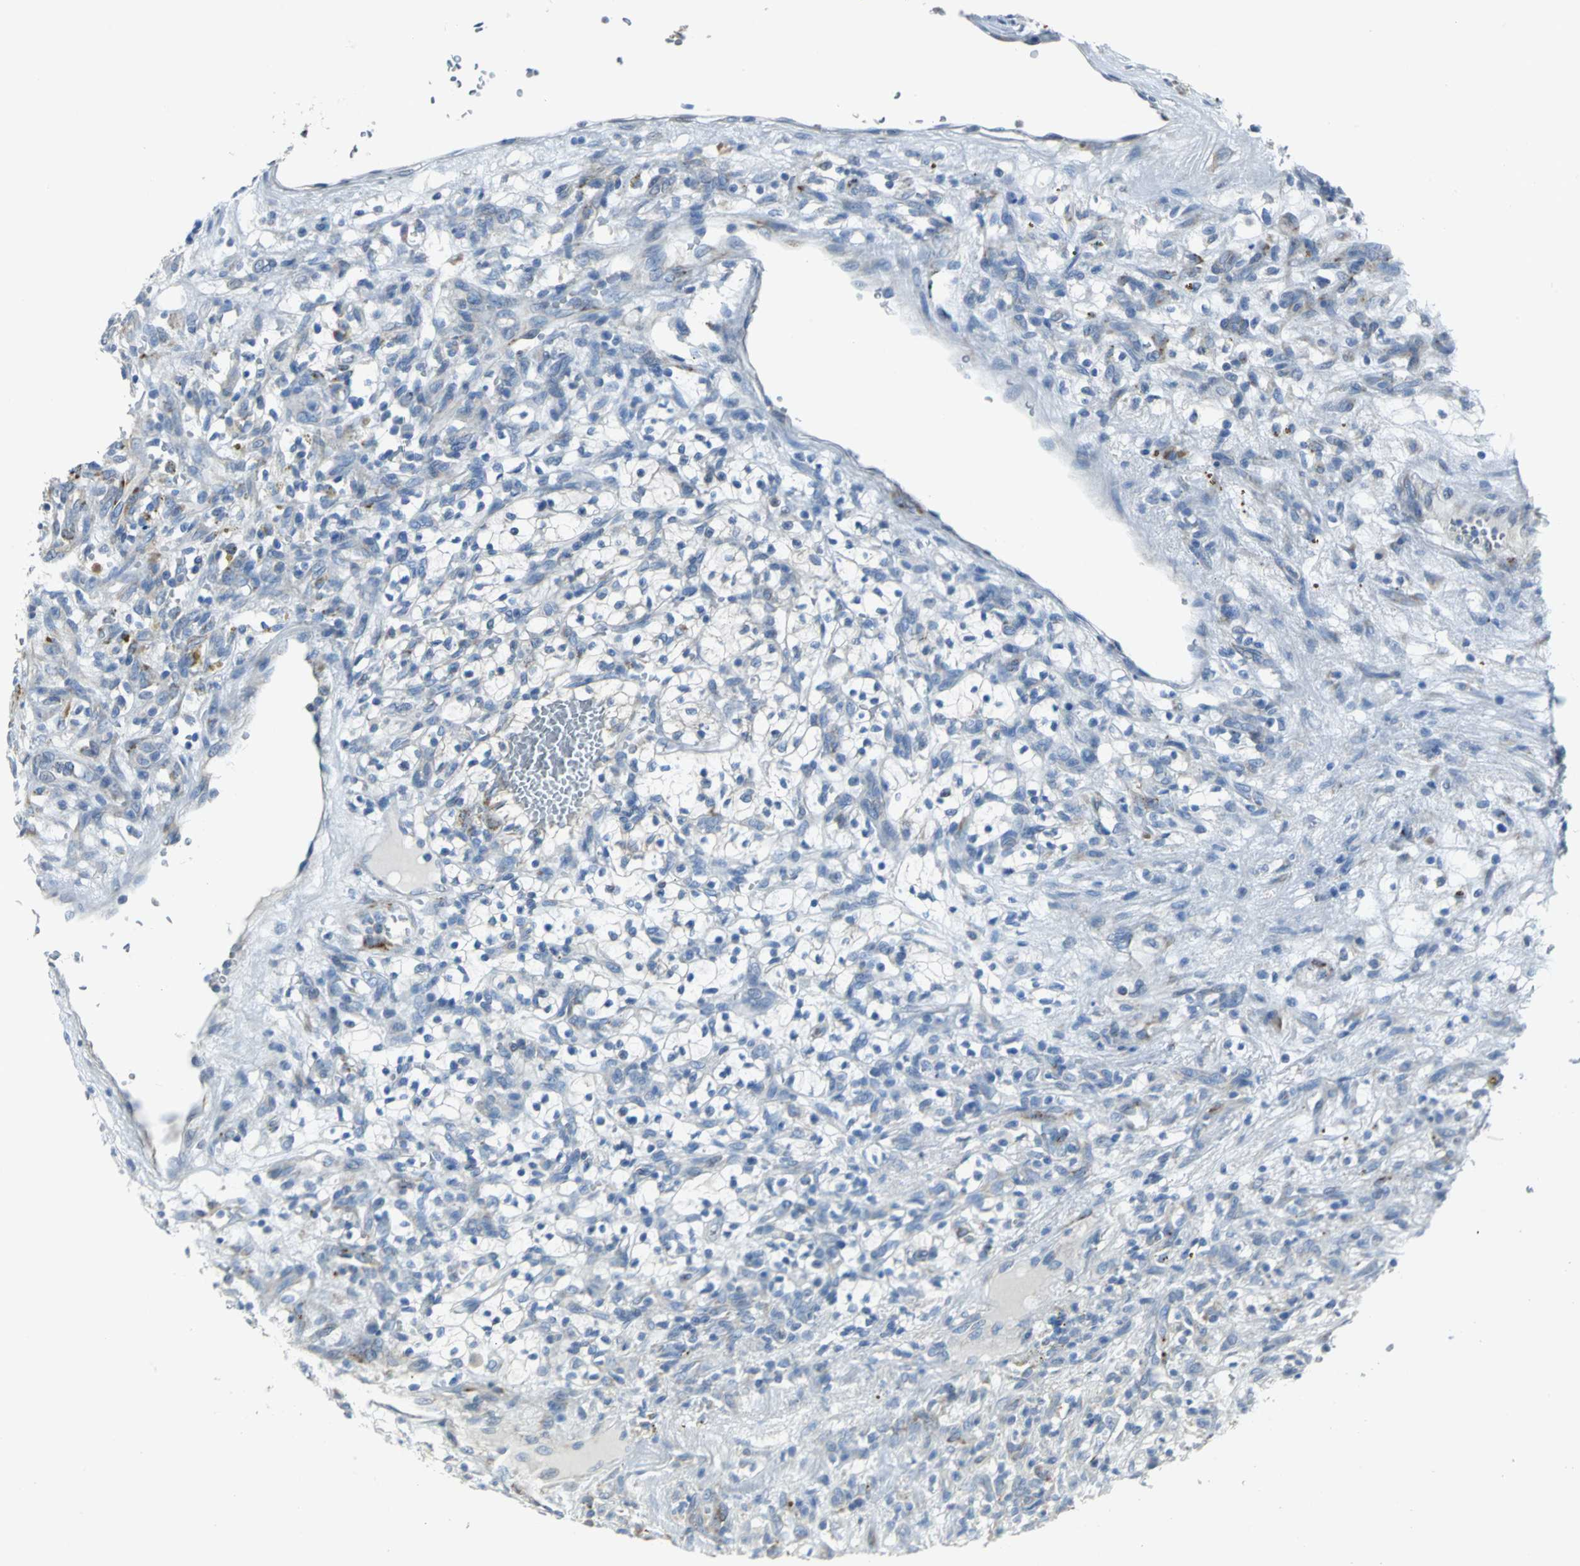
{"staining": {"intensity": "negative", "quantity": "none", "location": "none"}, "tissue": "renal cancer", "cell_type": "Tumor cells", "image_type": "cancer", "snomed": [{"axis": "morphology", "description": "Adenocarcinoma, NOS"}, {"axis": "topography", "description": "Kidney"}], "caption": "High magnification brightfield microscopy of renal adenocarcinoma stained with DAB (3,3'-diaminobenzidine) (brown) and counterstained with hematoxylin (blue): tumor cells show no significant expression.", "gene": "EIF5A", "patient": {"sex": "female", "age": 57}}